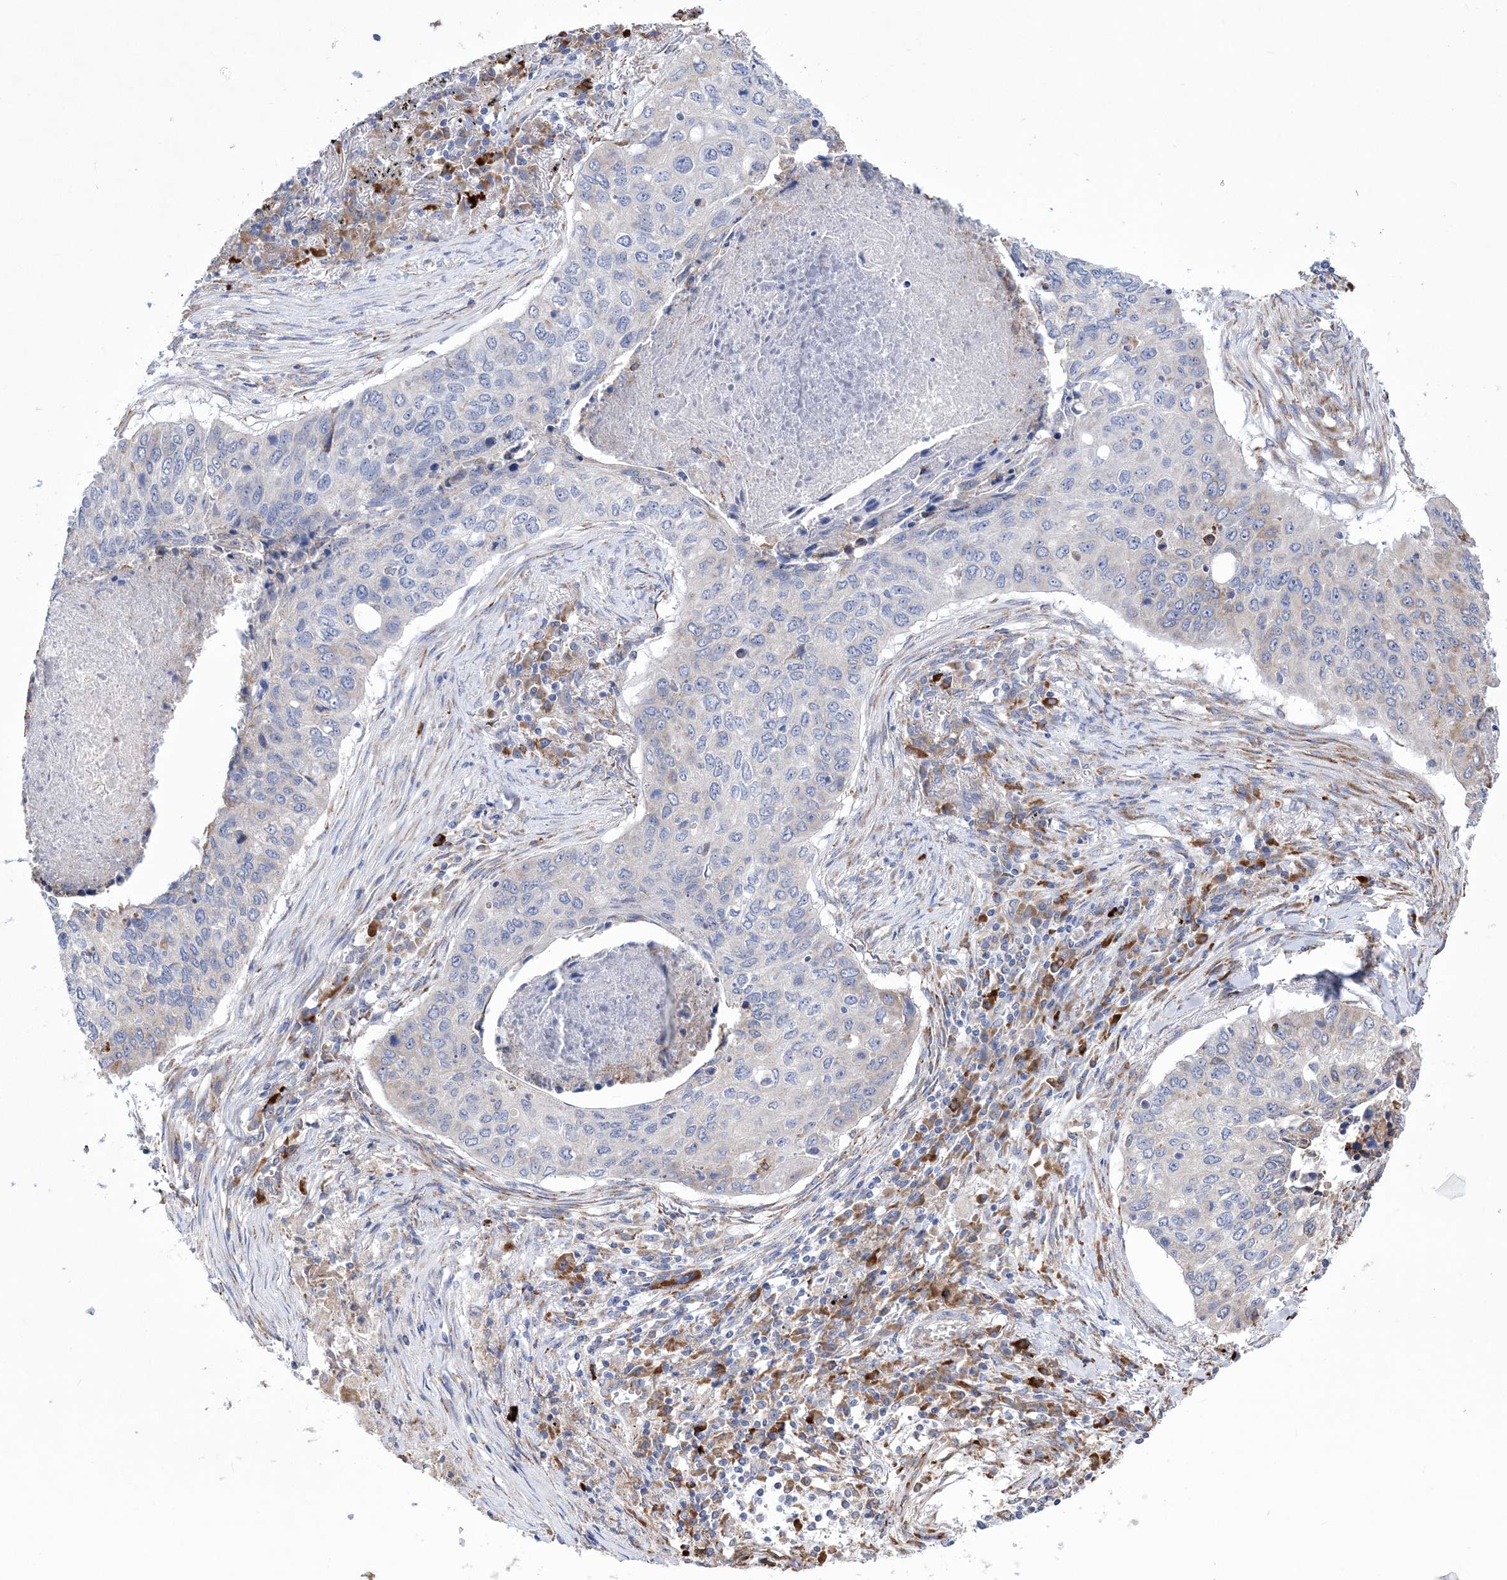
{"staining": {"intensity": "negative", "quantity": "none", "location": "none"}, "tissue": "lung cancer", "cell_type": "Tumor cells", "image_type": "cancer", "snomed": [{"axis": "morphology", "description": "Squamous cell carcinoma, NOS"}, {"axis": "topography", "description": "Lung"}], "caption": "The histopathology image displays no staining of tumor cells in squamous cell carcinoma (lung).", "gene": "MED31", "patient": {"sex": "female", "age": 63}}